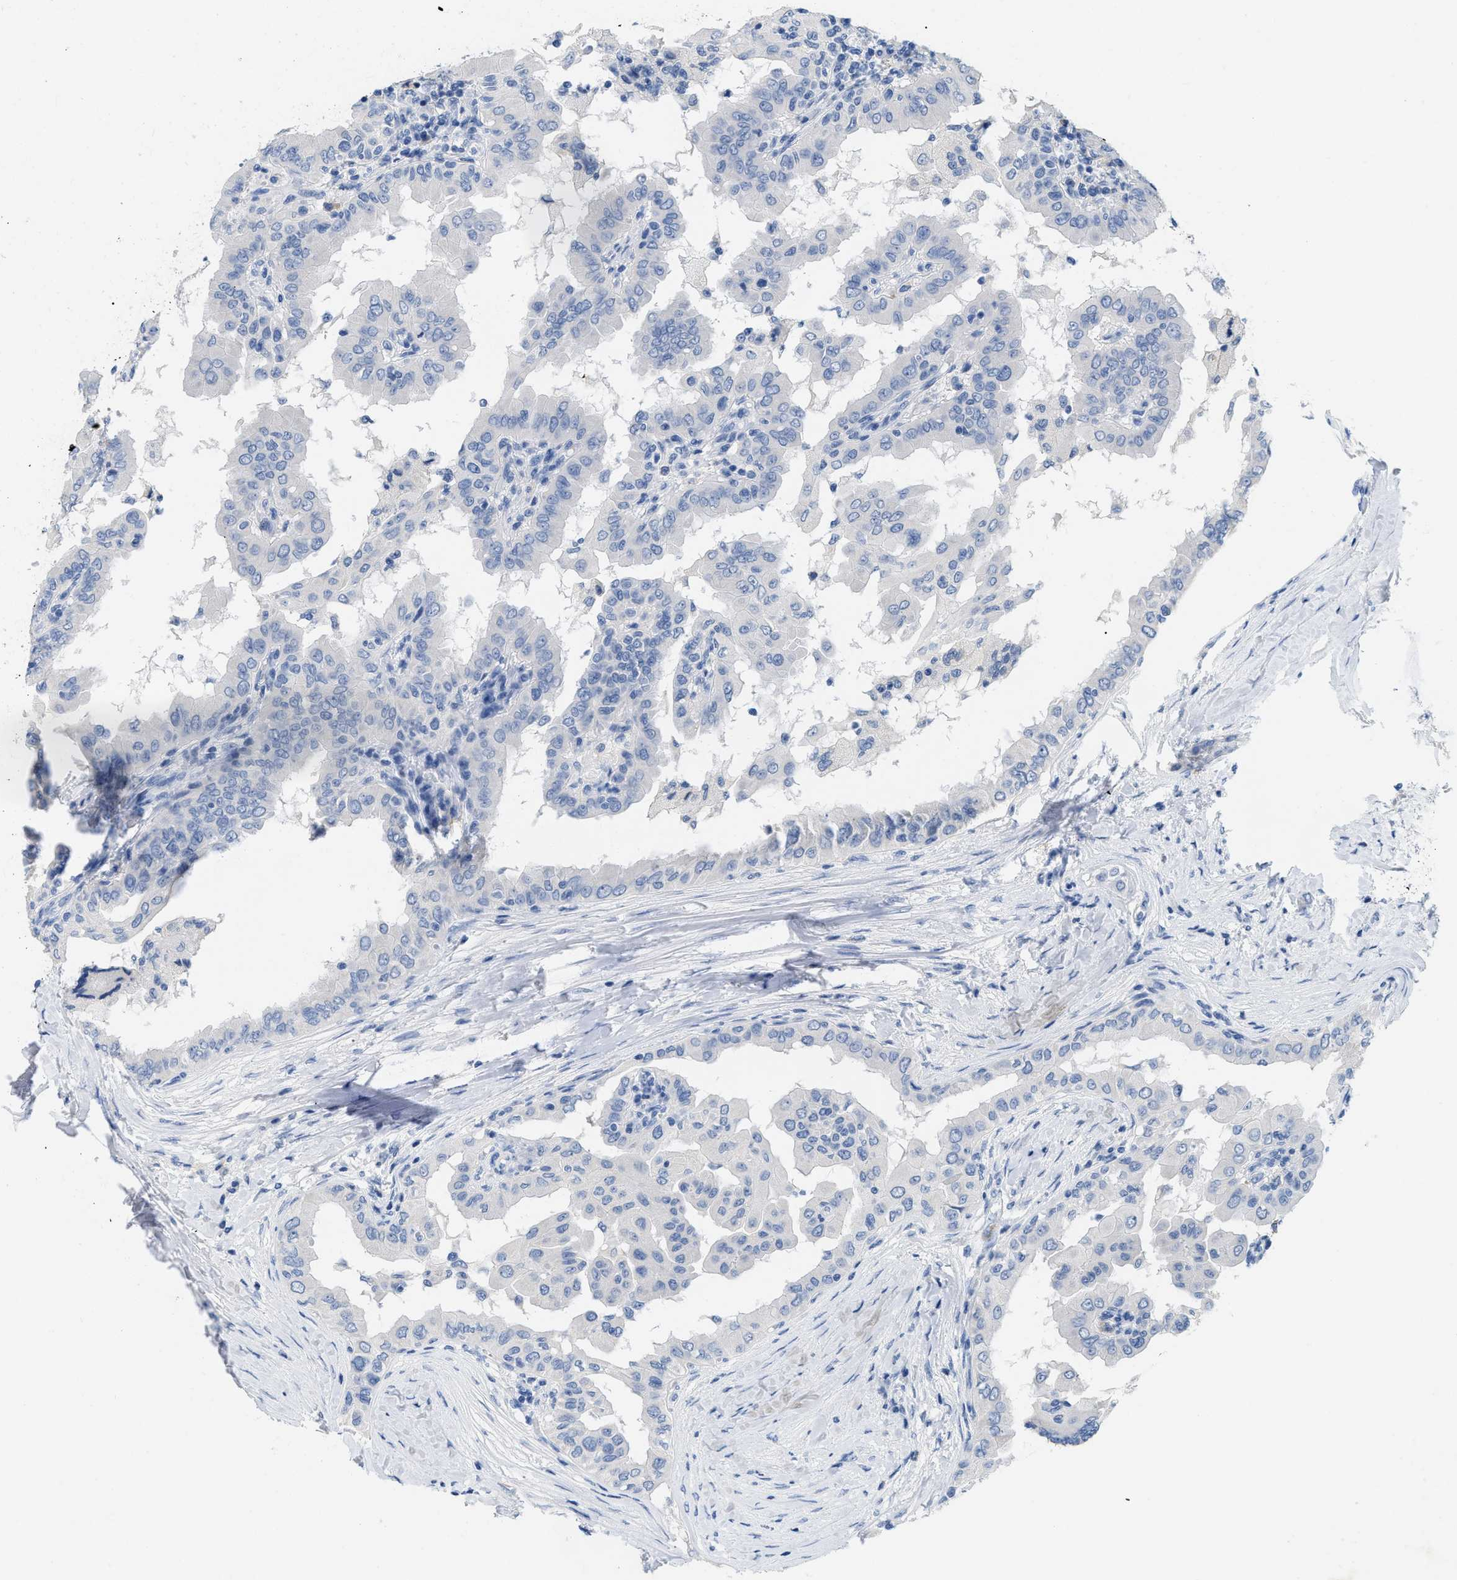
{"staining": {"intensity": "negative", "quantity": "none", "location": "none"}, "tissue": "thyroid cancer", "cell_type": "Tumor cells", "image_type": "cancer", "snomed": [{"axis": "morphology", "description": "Papillary adenocarcinoma, NOS"}, {"axis": "topography", "description": "Thyroid gland"}], "caption": "DAB immunohistochemical staining of papillary adenocarcinoma (thyroid) exhibits no significant positivity in tumor cells.", "gene": "CR1", "patient": {"sex": "male", "age": 33}}